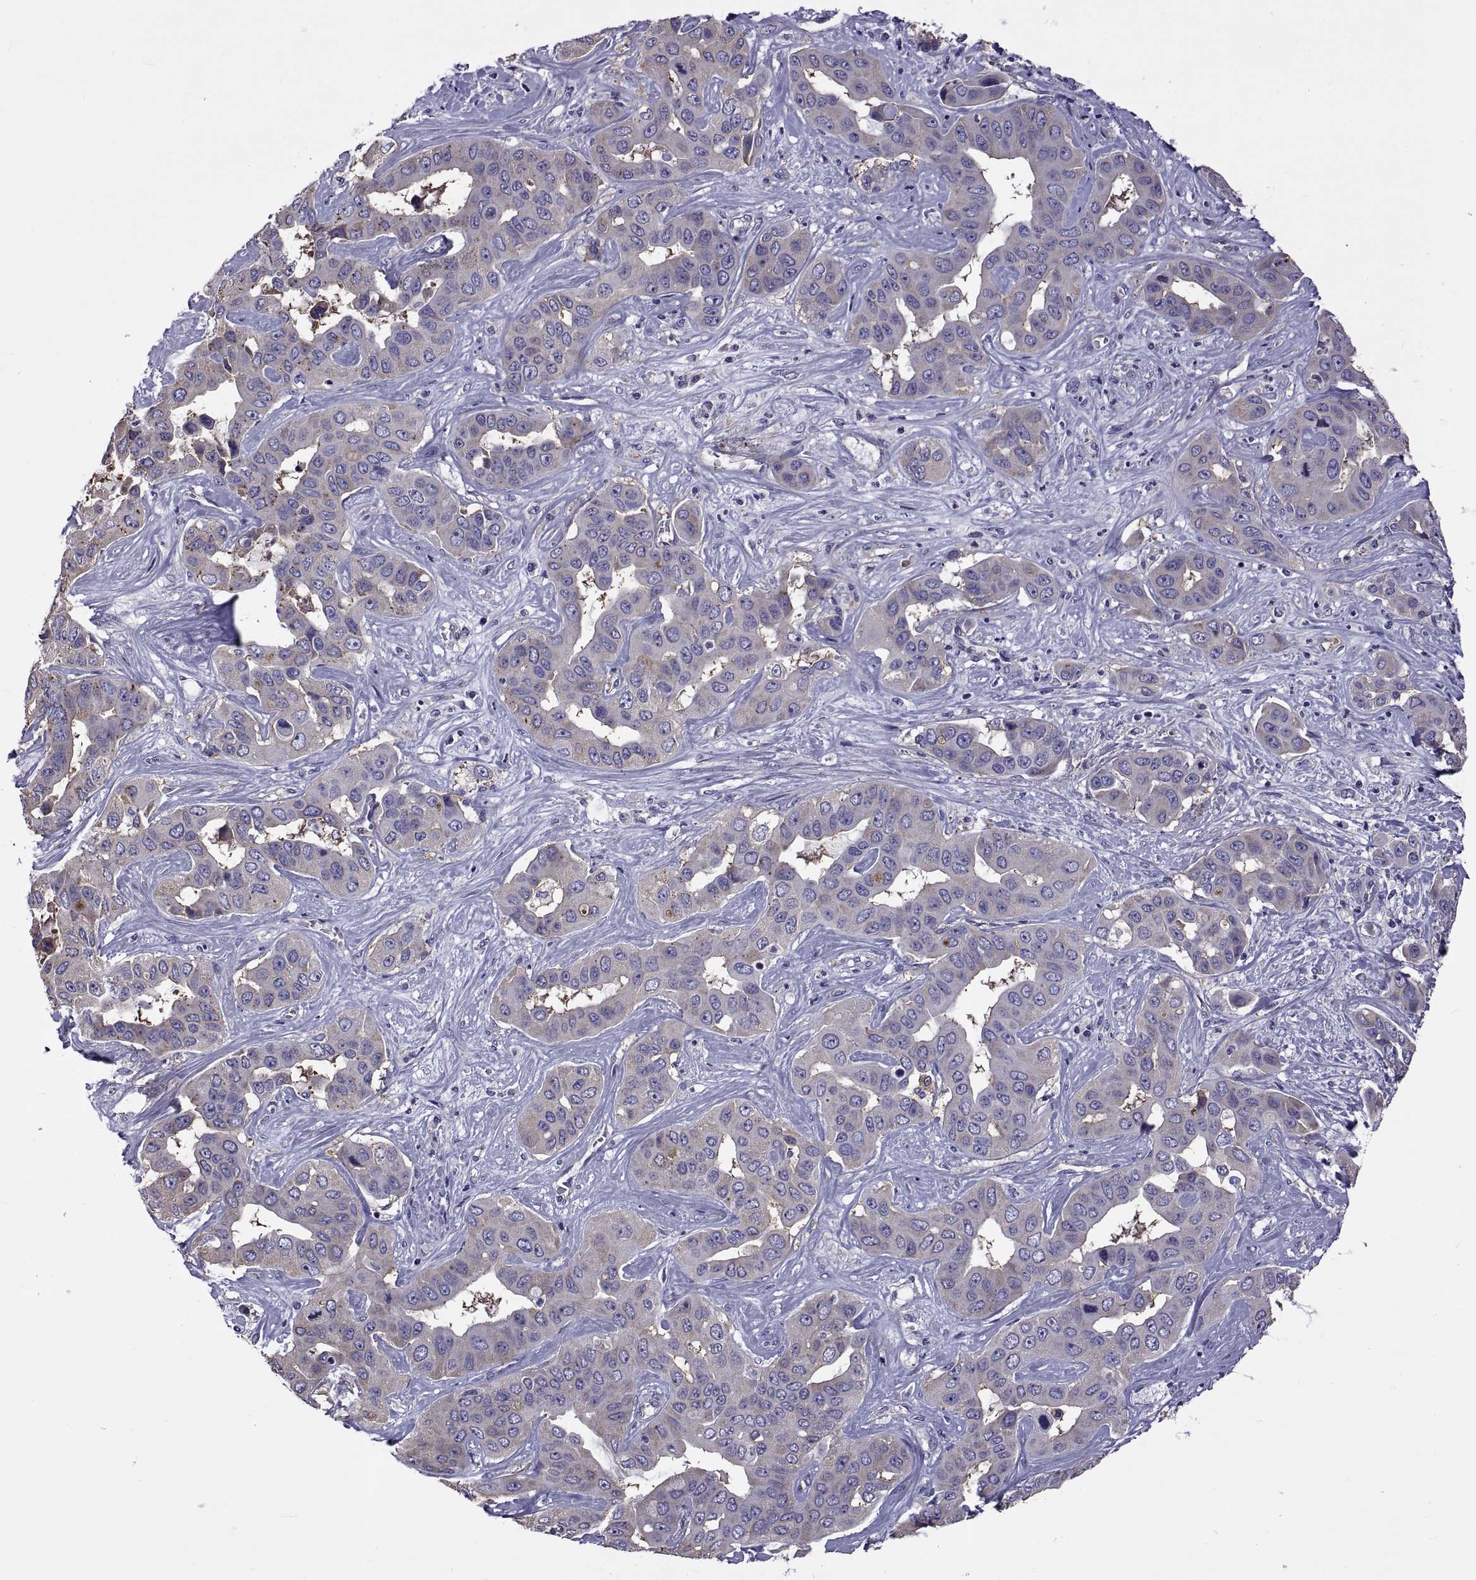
{"staining": {"intensity": "weak", "quantity": "25%-75%", "location": "cytoplasmic/membranous"}, "tissue": "liver cancer", "cell_type": "Tumor cells", "image_type": "cancer", "snomed": [{"axis": "morphology", "description": "Cholangiocarcinoma"}, {"axis": "topography", "description": "Liver"}], "caption": "Liver cancer (cholangiocarcinoma) was stained to show a protein in brown. There is low levels of weak cytoplasmic/membranous positivity in about 25%-75% of tumor cells. The staining was performed using DAB (3,3'-diaminobenzidine), with brown indicating positive protein expression. Nuclei are stained blue with hematoxylin.", "gene": "TMC3", "patient": {"sex": "female", "age": 52}}